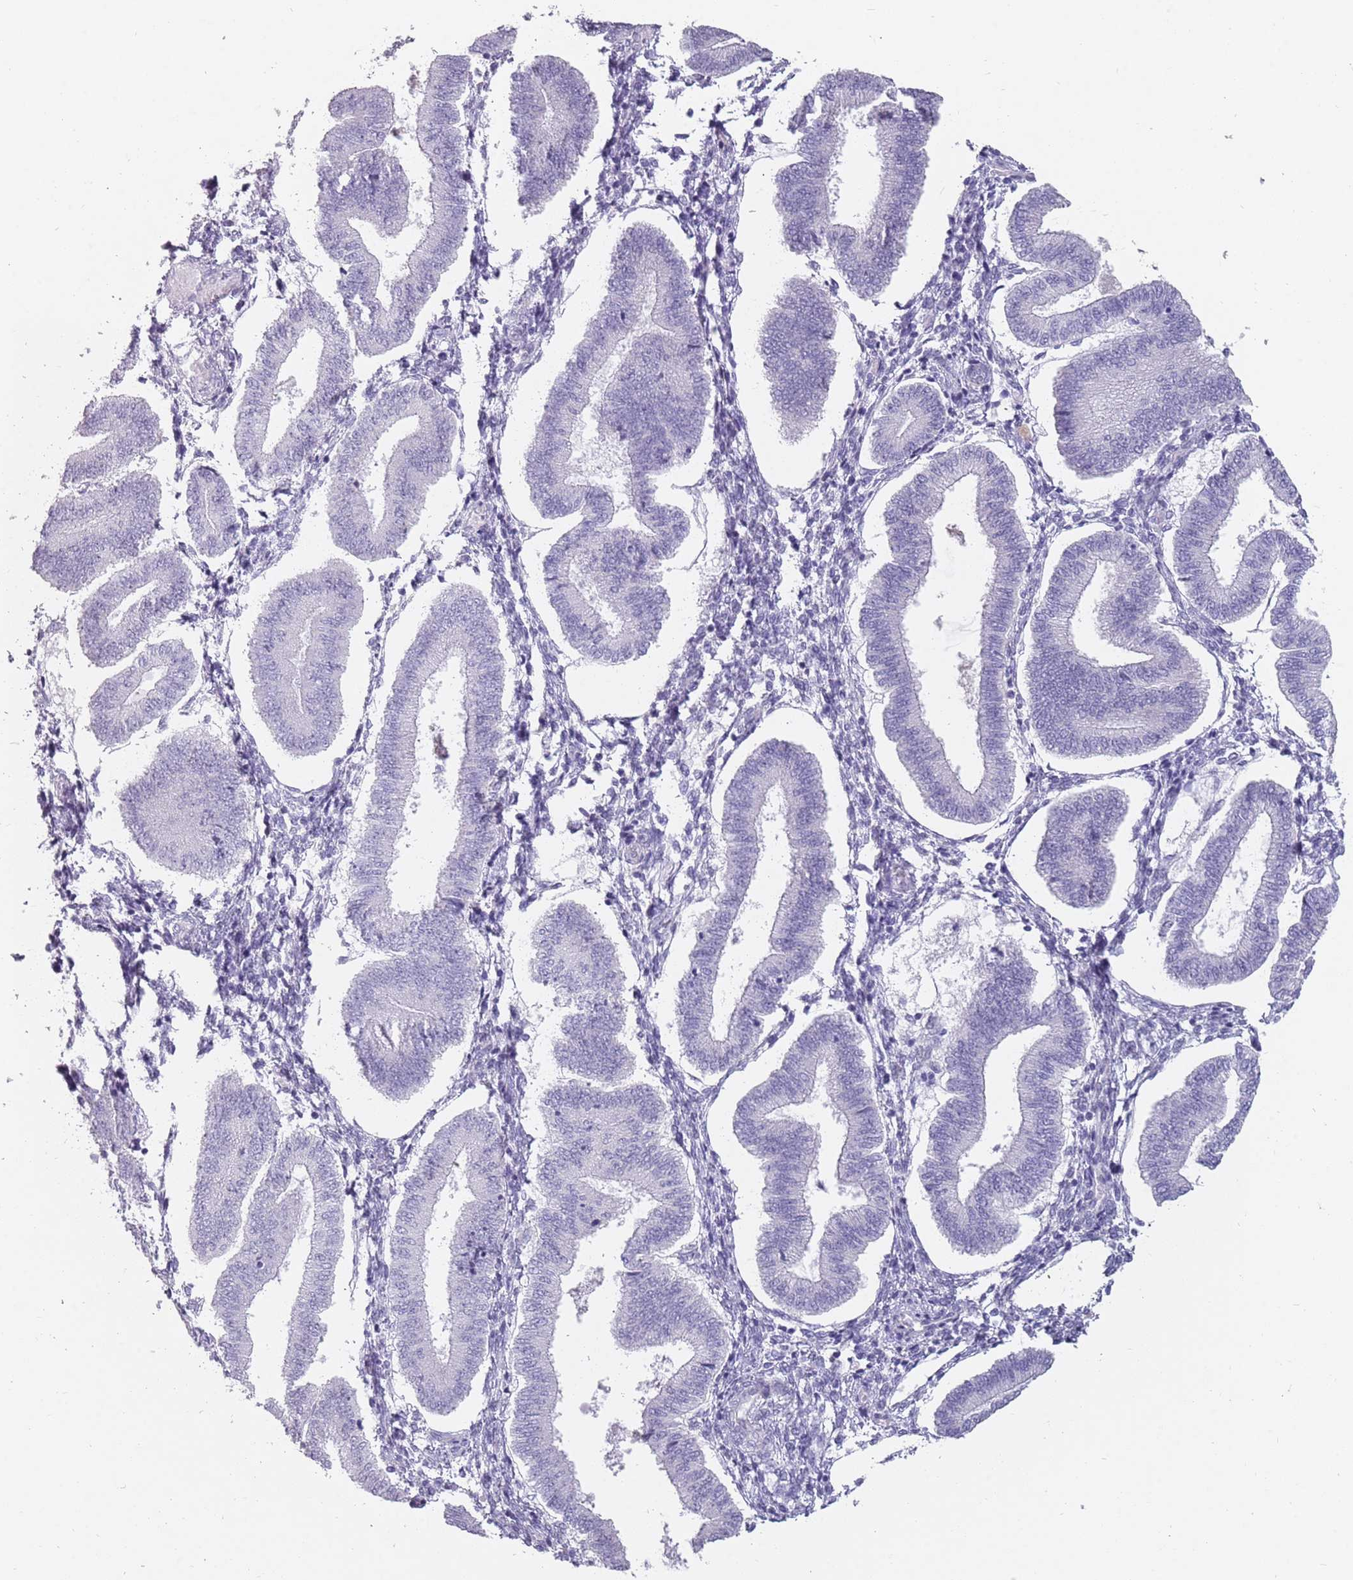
{"staining": {"intensity": "negative", "quantity": "none", "location": "none"}, "tissue": "endometrium", "cell_type": "Cells in endometrial stroma", "image_type": "normal", "snomed": [{"axis": "morphology", "description": "Normal tissue, NOS"}, {"axis": "topography", "description": "Endometrium"}], "caption": "This is an immunohistochemistry image of benign endometrium. There is no staining in cells in endometrial stroma.", "gene": "DDX4", "patient": {"sex": "female", "age": 39}}